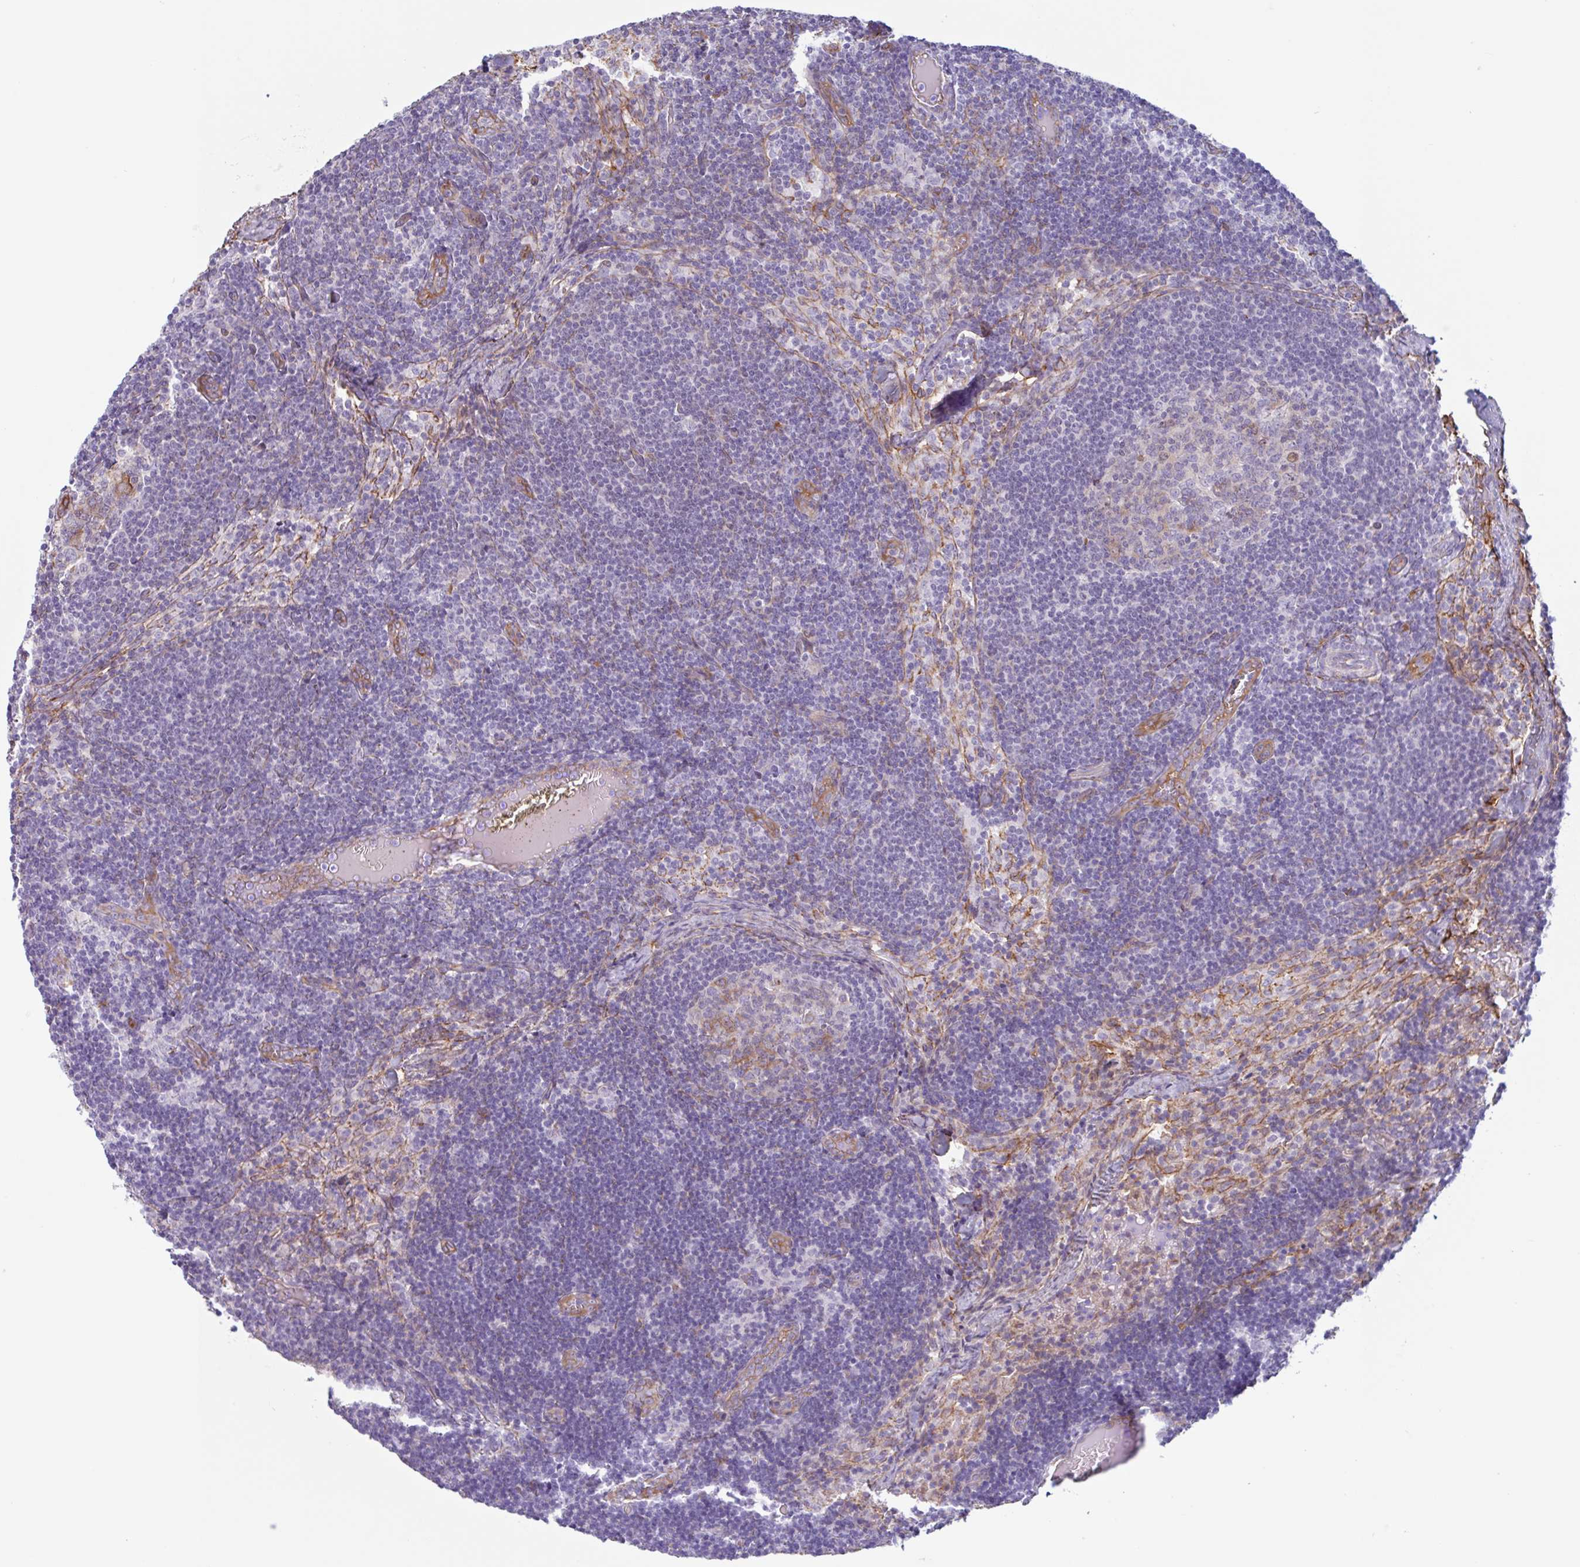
{"staining": {"intensity": "weak", "quantity": "<25%", "location": "cytoplasmic/membranous"}, "tissue": "lymph node", "cell_type": "Germinal center cells", "image_type": "normal", "snomed": [{"axis": "morphology", "description": "Normal tissue, NOS"}, {"axis": "topography", "description": "Lymph node"}], "caption": "IHC image of unremarkable human lymph node stained for a protein (brown), which demonstrates no positivity in germinal center cells.", "gene": "MYH10", "patient": {"sex": "female", "age": 31}}